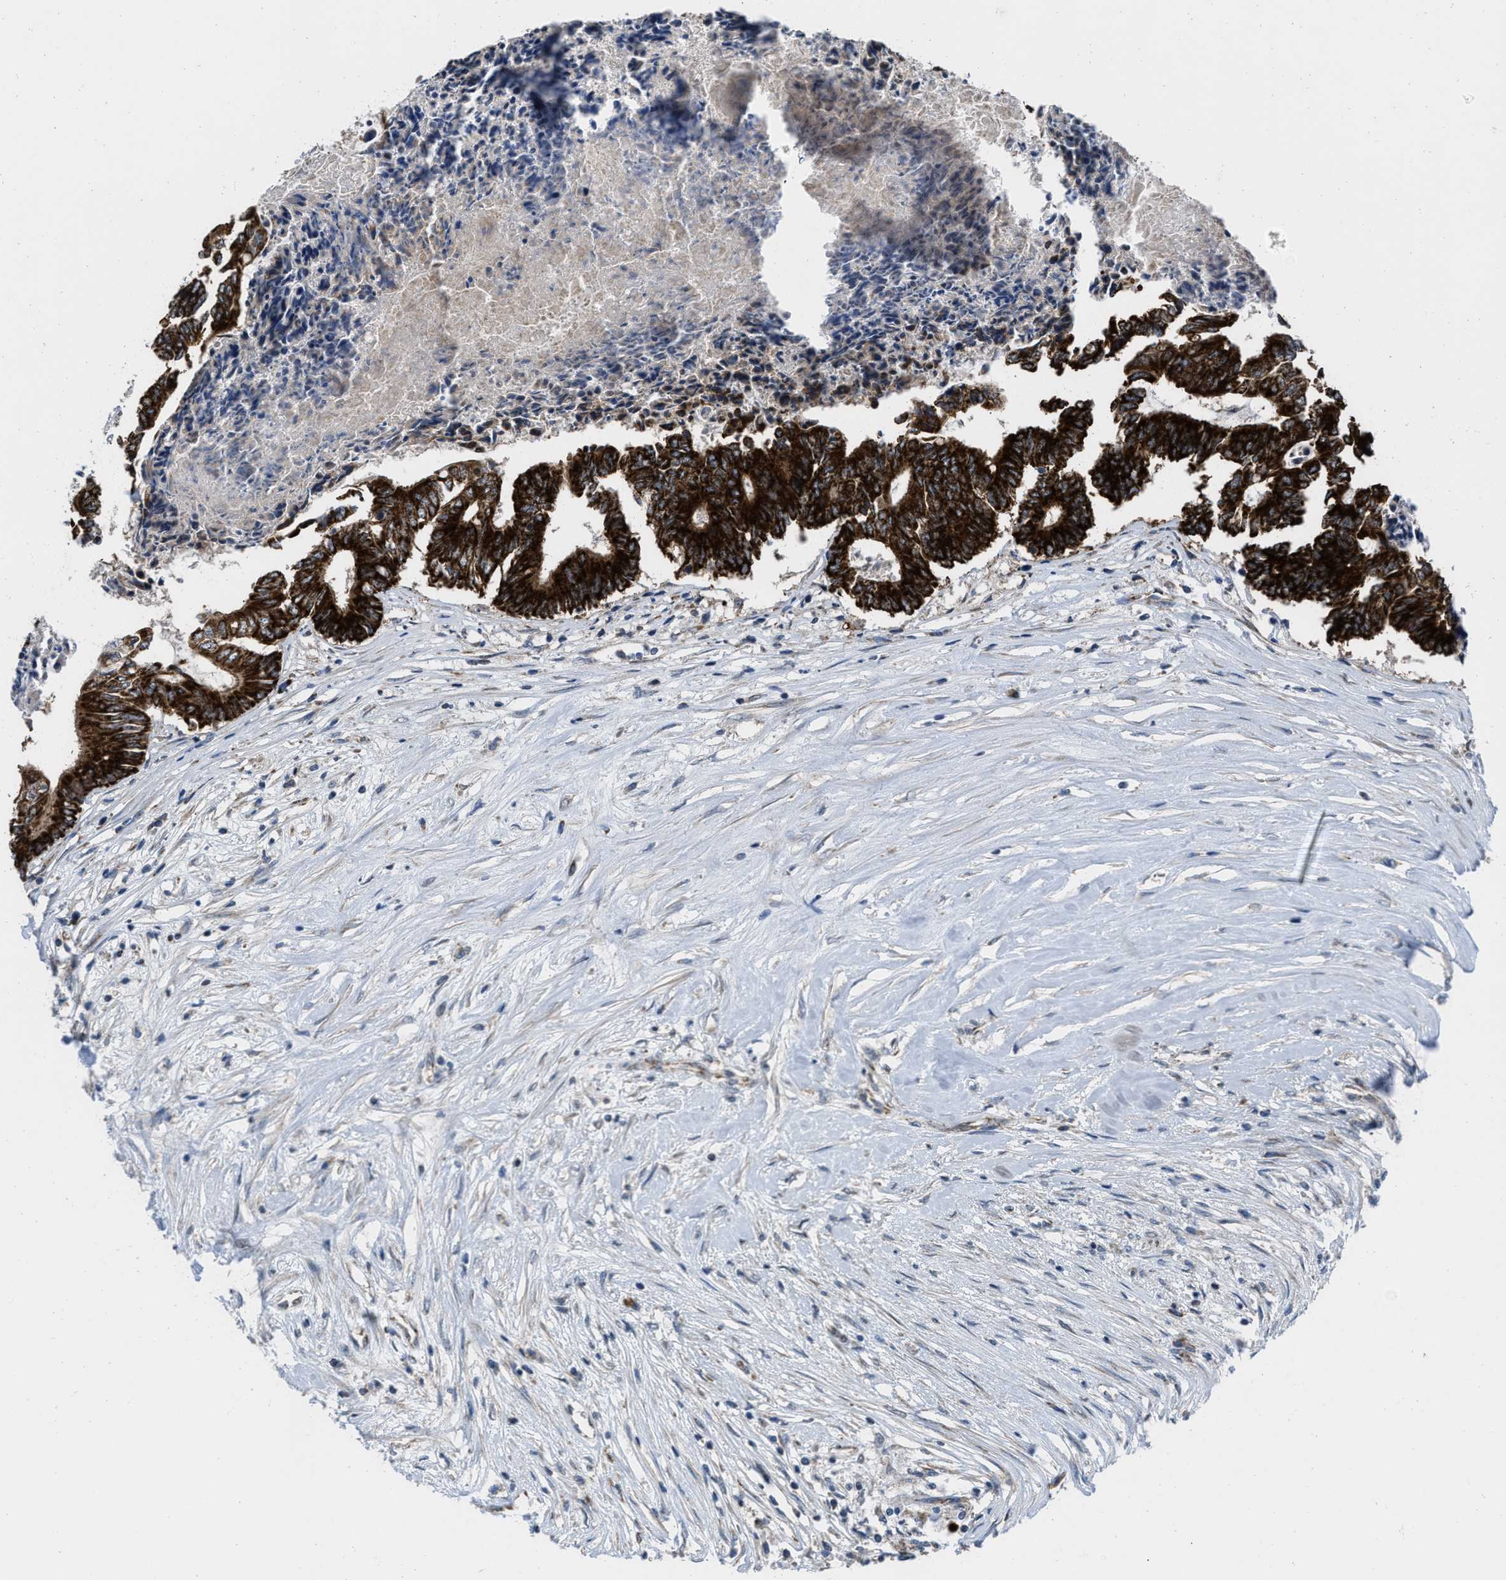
{"staining": {"intensity": "strong", "quantity": ">75%", "location": "cytoplasmic/membranous"}, "tissue": "colorectal cancer", "cell_type": "Tumor cells", "image_type": "cancer", "snomed": [{"axis": "morphology", "description": "Adenocarcinoma, NOS"}, {"axis": "topography", "description": "Rectum"}], "caption": "Strong cytoplasmic/membranous staining is identified in approximately >75% of tumor cells in adenocarcinoma (colorectal).", "gene": "AKAP1", "patient": {"sex": "male", "age": 63}}